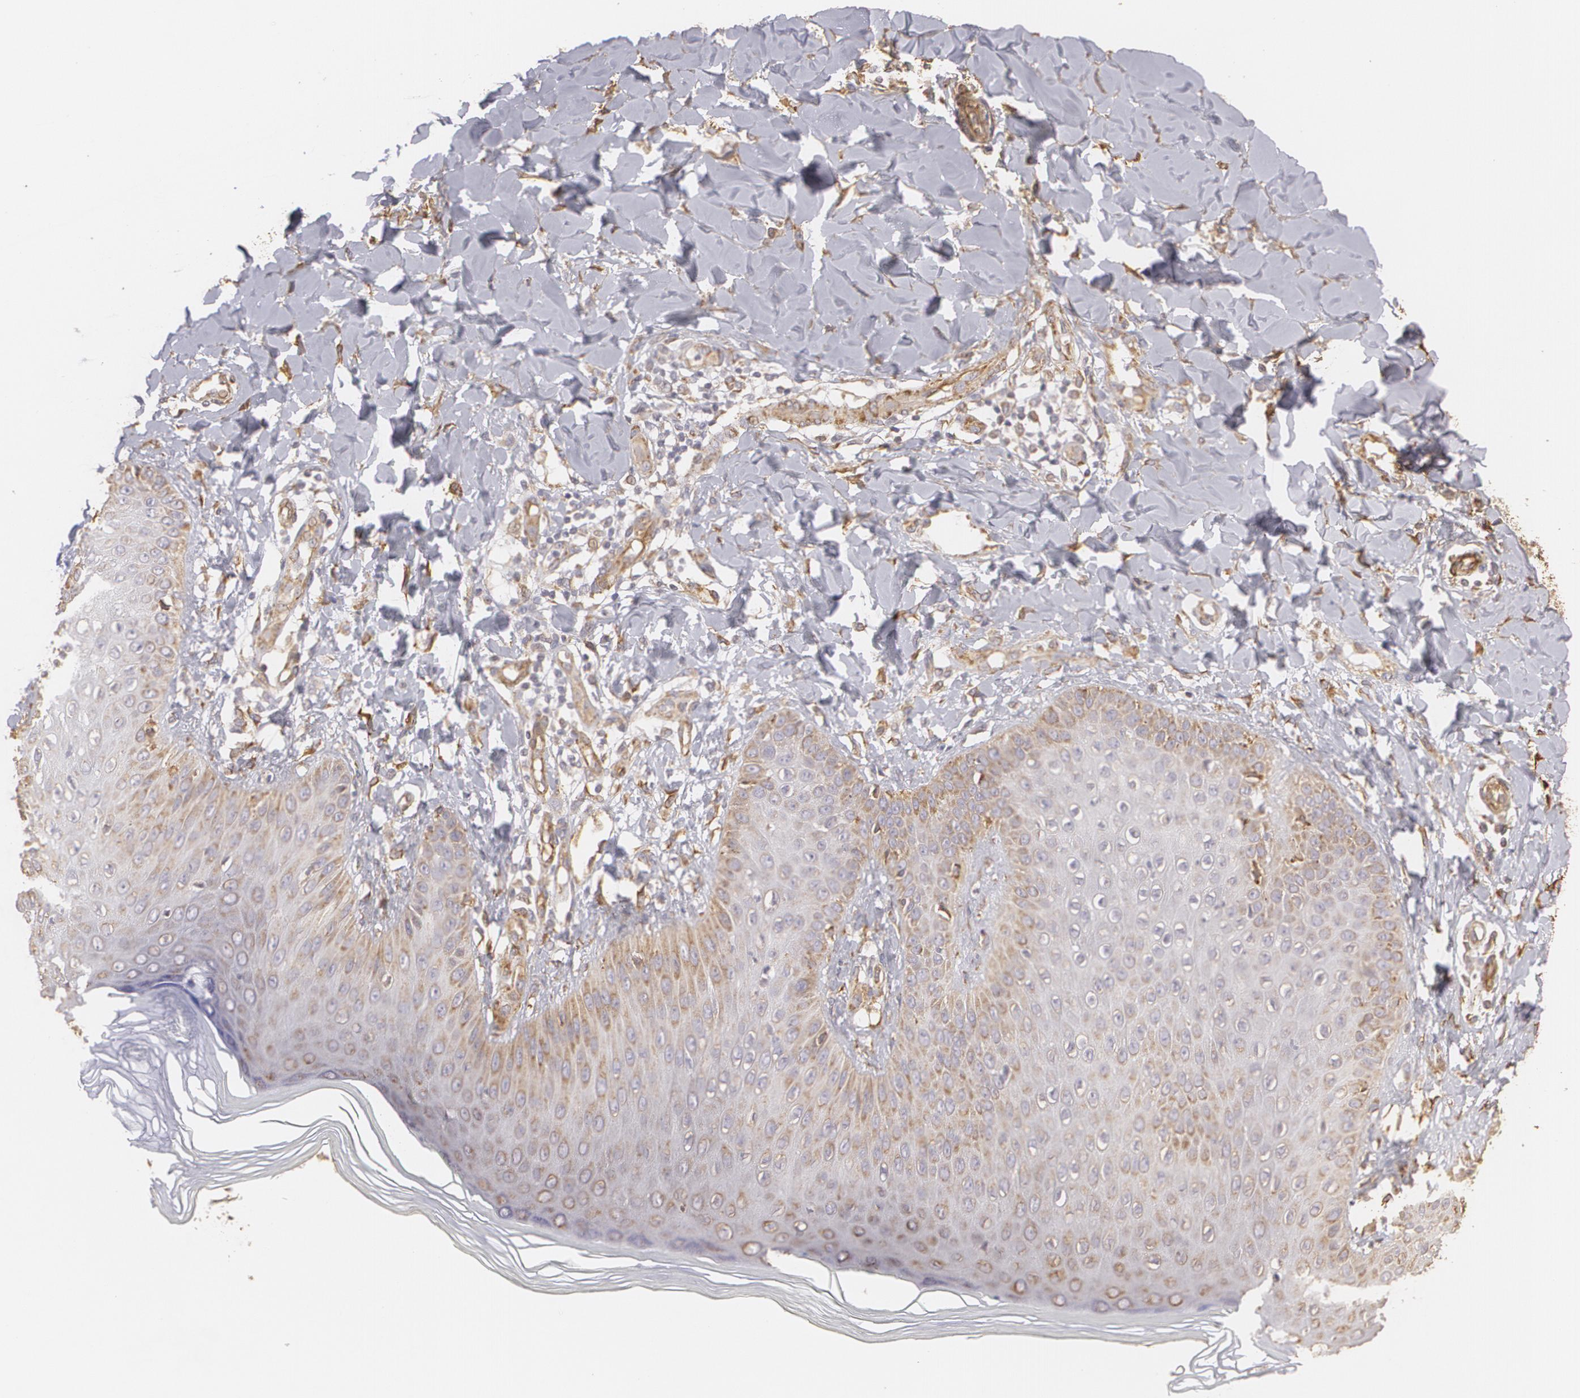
{"staining": {"intensity": "weak", "quantity": "25%-75%", "location": "cytoplasmic/membranous"}, "tissue": "skin", "cell_type": "Epidermal cells", "image_type": "normal", "snomed": [{"axis": "morphology", "description": "Normal tissue, NOS"}, {"axis": "morphology", "description": "Inflammation, NOS"}, {"axis": "topography", "description": "Soft tissue"}, {"axis": "topography", "description": "Anal"}], "caption": "Immunohistochemistry photomicrograph of normal skin: skin stained using IHC shows low levels of weak protein expression localized specifically in the cytoplasmic/membranous of epidermal cells, appearing as a cytoplasmic/membranous brown color.", "gene": "CYB5R3", "patient": {"sex": "female", "age": 15}}